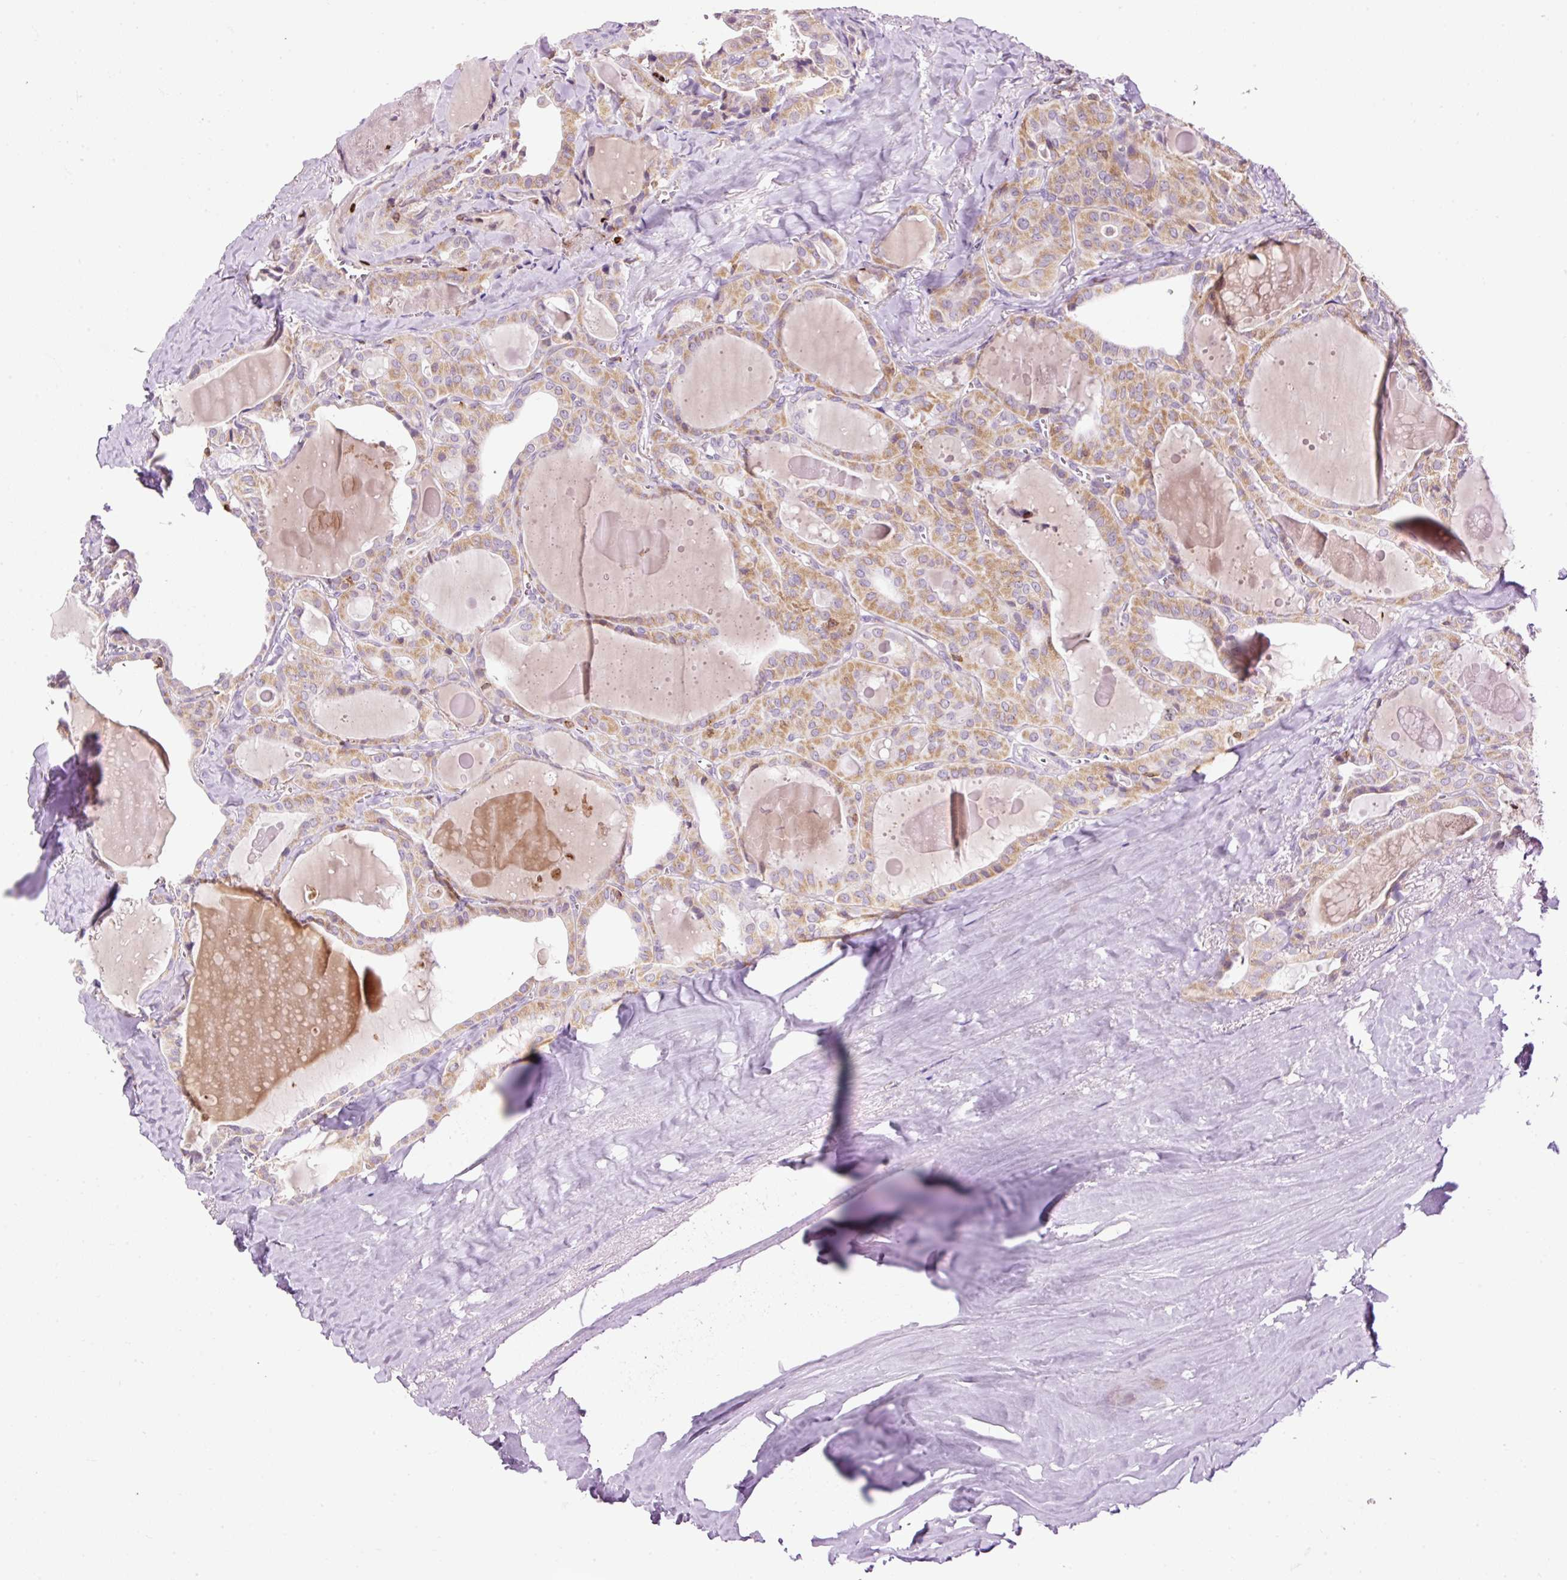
{"staining": {"intensity": "moderate", "quantity": ">75%", "location": "cytoplasmic/membranous"}, "tissue": "thyroid cancer", "cell_type": "Tumor cells", "image_type": "cancer", "snomed": [{"axis": "morphology", "description": "Papillary adenocarcinoma, NOS"}, {"axis": "topography", "description": "Thyroid gland"}], "caption": "IHC micrograph of thyroid papillary adenocarcinoma stained for a protein (brown), which shows medium levels of moderate cytoplasmic/membranous positivity in approximately >75% of tumor cells.", "gene": "CD83", "patient": {"sex": "male", "age": 52}}